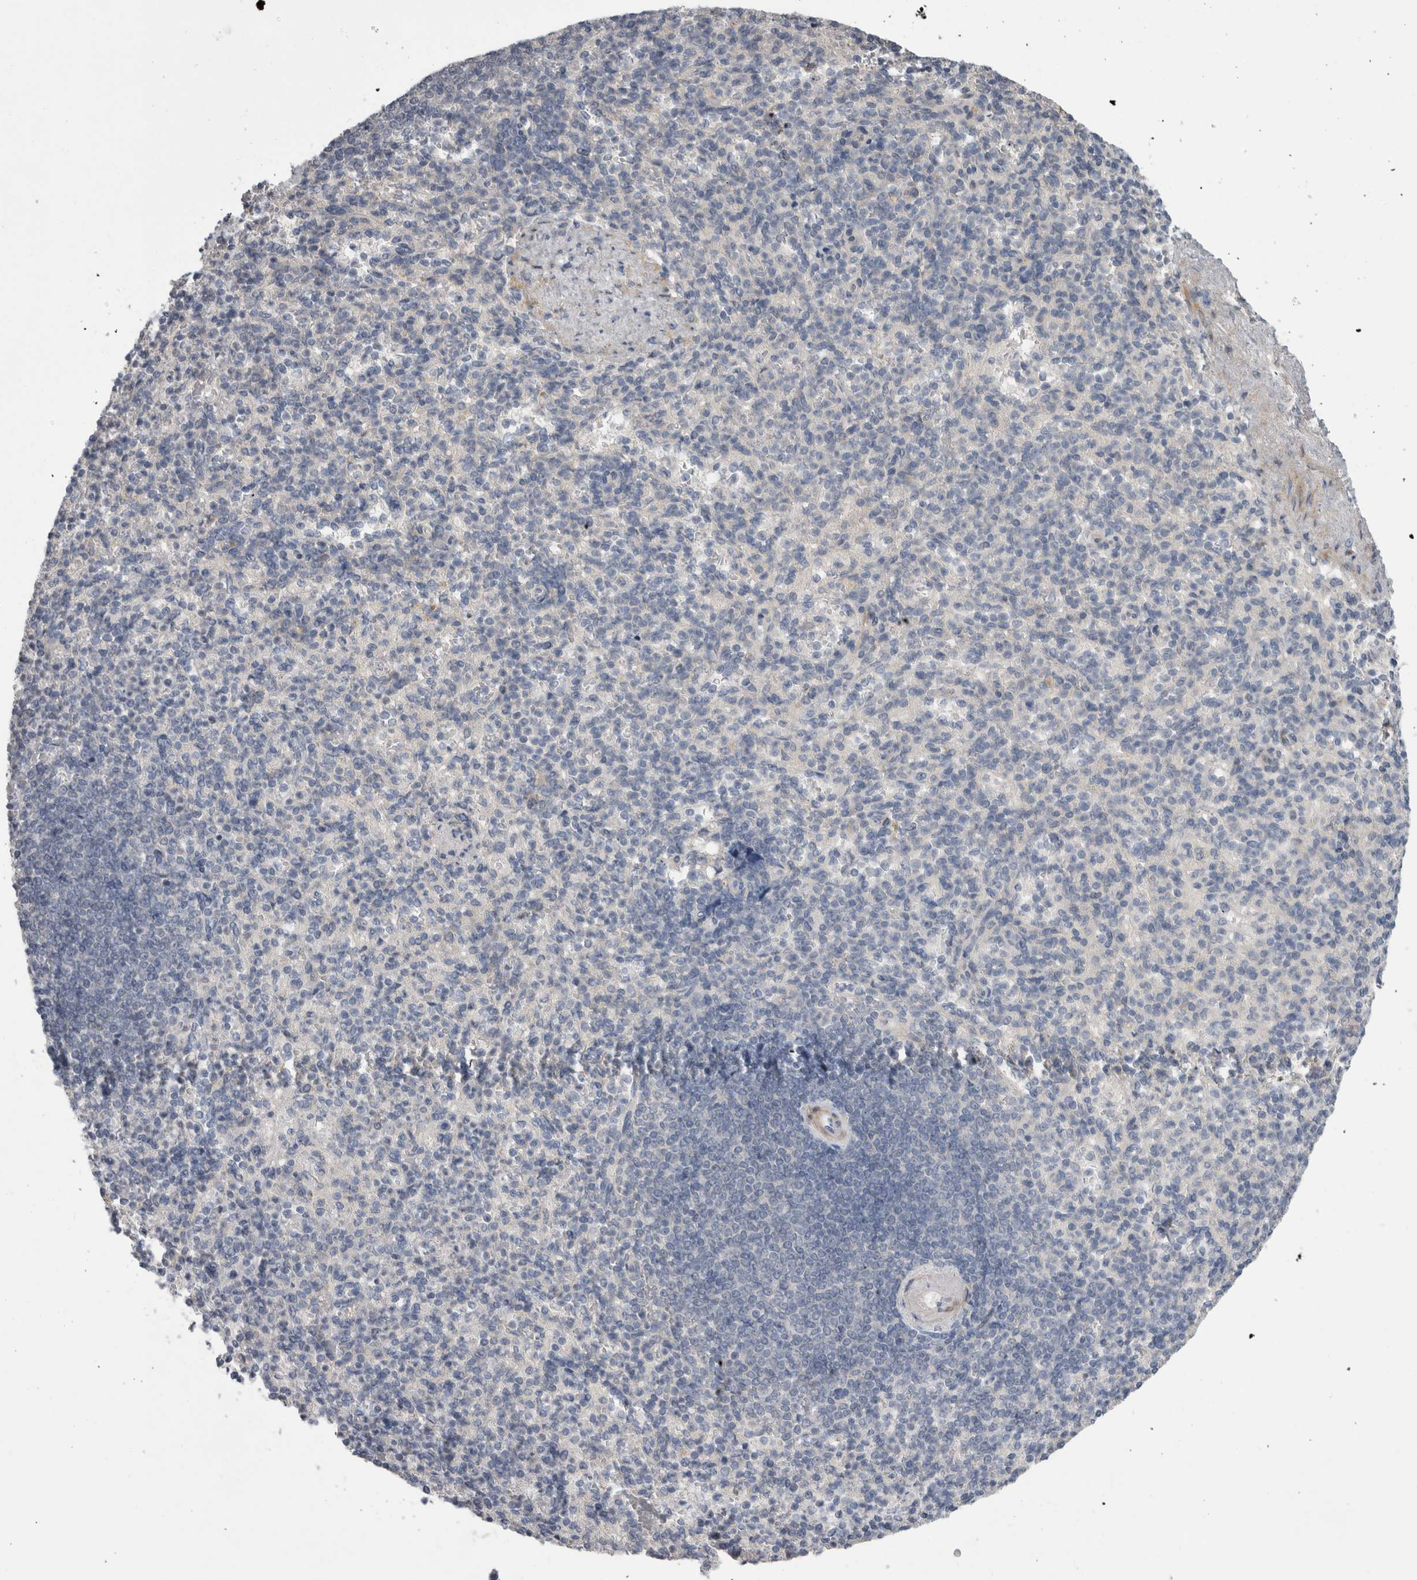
{"staining": {"intensity": "negative", "quantity": "none", "location": "none"}, "tissue": "spleen", "cell_type": "Cells in red pulp", "image_type": "normal", "snomed": [{"axis": "morphology", "description": "Normal tissue, NOS"}, {"axis": "topography", "description": "Spleen"}], "caption": "The immunohistochemistry (IHC) micrograph has no significant staining in cells in red pulp of spleen.", "gene": "ADAM2", "patient": {"sex": "female", "age": 74}}